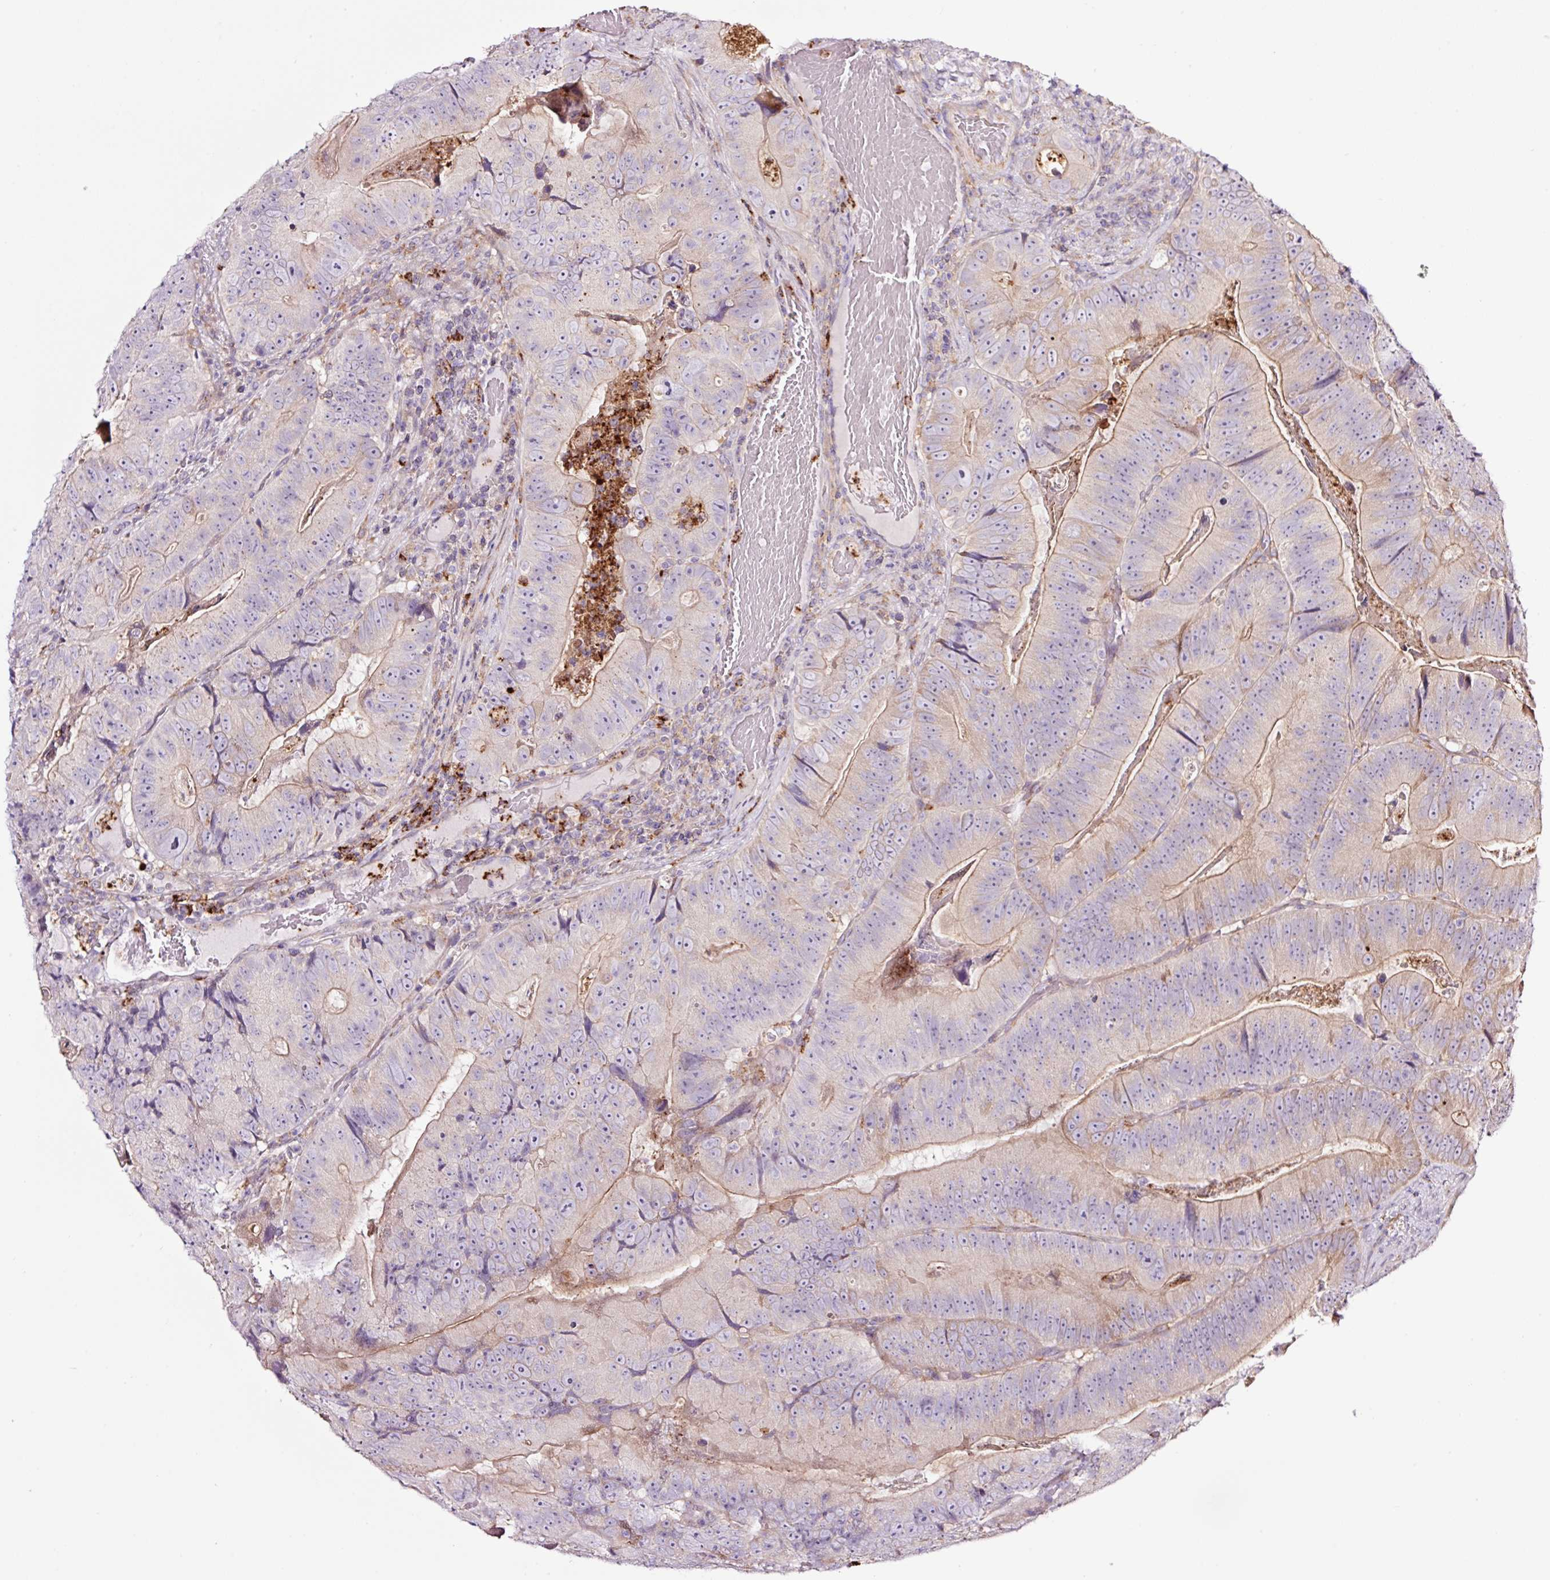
{"staining": {"intensity": "moderate", "quantity": "25%-75%", "location": "cytoplasmic/membranous"}, "tissue": "colorectal cancer", "cell_type": "Tumor cells", "image_type": "cancer", "snomed": [{"axis": "morphology", "description": "Adenocarcinoma, NOS"}, {"axis": "topography", "description": "Colon"}], "caption": "Protein expression analysis of human colorectal adenocarcinoma reveals moderate cytoplasmic/membranous staining in approximately 25%-75% of tumor cells.", "gene": "SH2D6", "patient": {"sex": "female", "age": 86}}